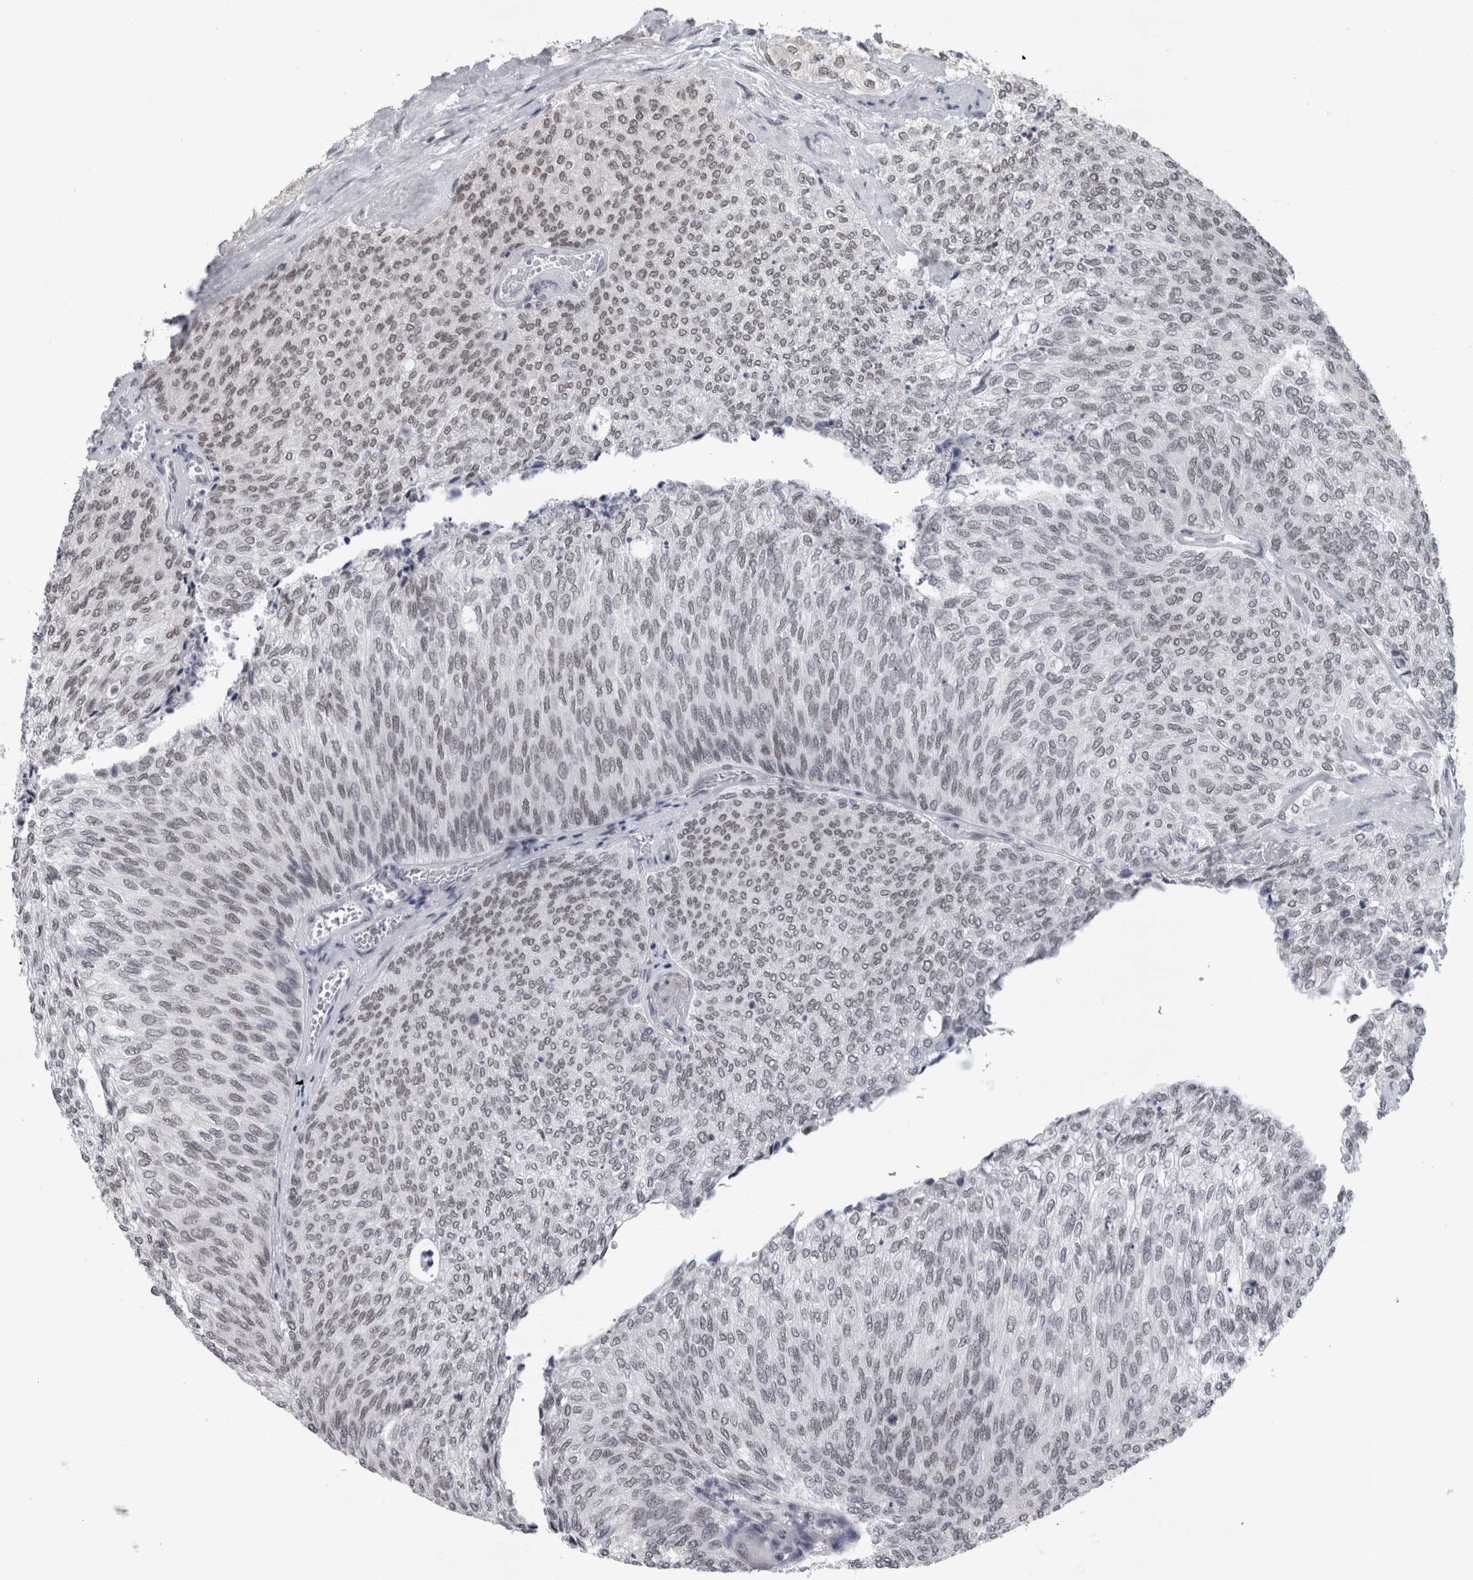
{"staining": {"intensity": "weak", "quantity": ">75%", "location": "nuclear"}, "tissue": "urothelial cancer", "cell_type": "Tumor cells", "image_type": "cancer", "snomed": [{"axis": "morphology", "description": "Urothelial carcinoma, Low grade"}, {"axis": "topography", "description": "Urinary bladder"}], "caption": "IHC staining of urothelial cancer, which reveals low levels of weak nuclear expression in about >75% of tumor cells indicating weak nuclear protein expression. The staining was performed using DAB (3,3'-diaminobenzidine) (brown) for protein detection and nuclei were counterstained in hematoxylin (blue).", "gene": "ARID4B", "patient": {"sex": "female", "age": 79}}